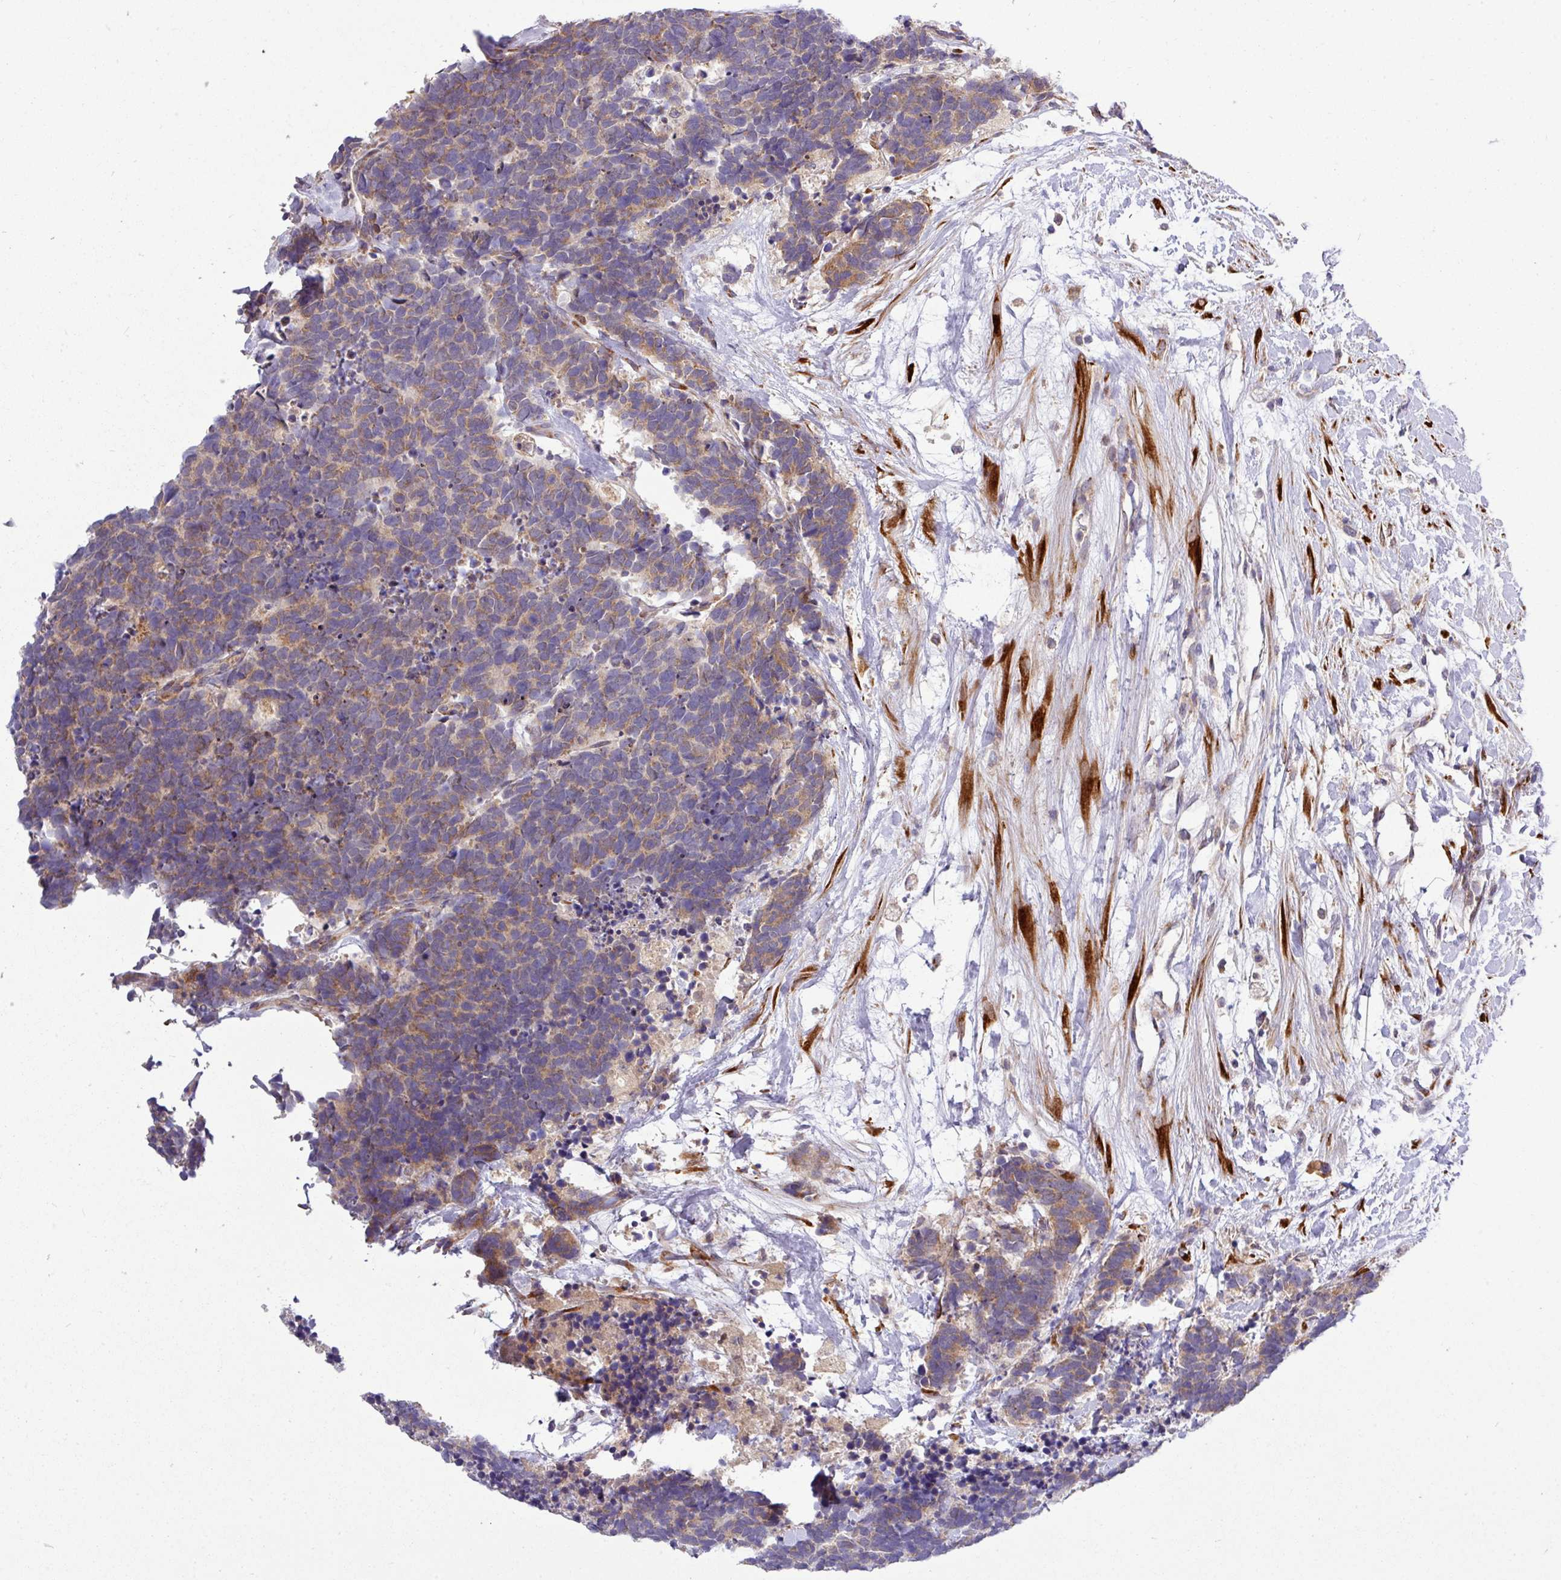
{"staining": {"intensity": "weak", "quantity": ">75%", "location": "cytoplasmic/membranous"}, "tissue": "carcinoid", "cell_type": "Tumor cells", "image_type": "cancer", "snomed": [{"axis": "morphology", "description": "Carcinoma, NOS"}, {"axis": "morphology", "description": "Carcinoid, malignant, NOS"}, {"axis": "topography", "description": "Prostate"}], "caption": "IHC of carcinoma exhibits low levels of weak cytoplasmic/membranous expression in about >75% of tumor cells. The protein of interest is shown in brown color, while the nuclei are stained blue.", "gene": "TM2D2", "patient": {"sex": "male", "age": 57}}